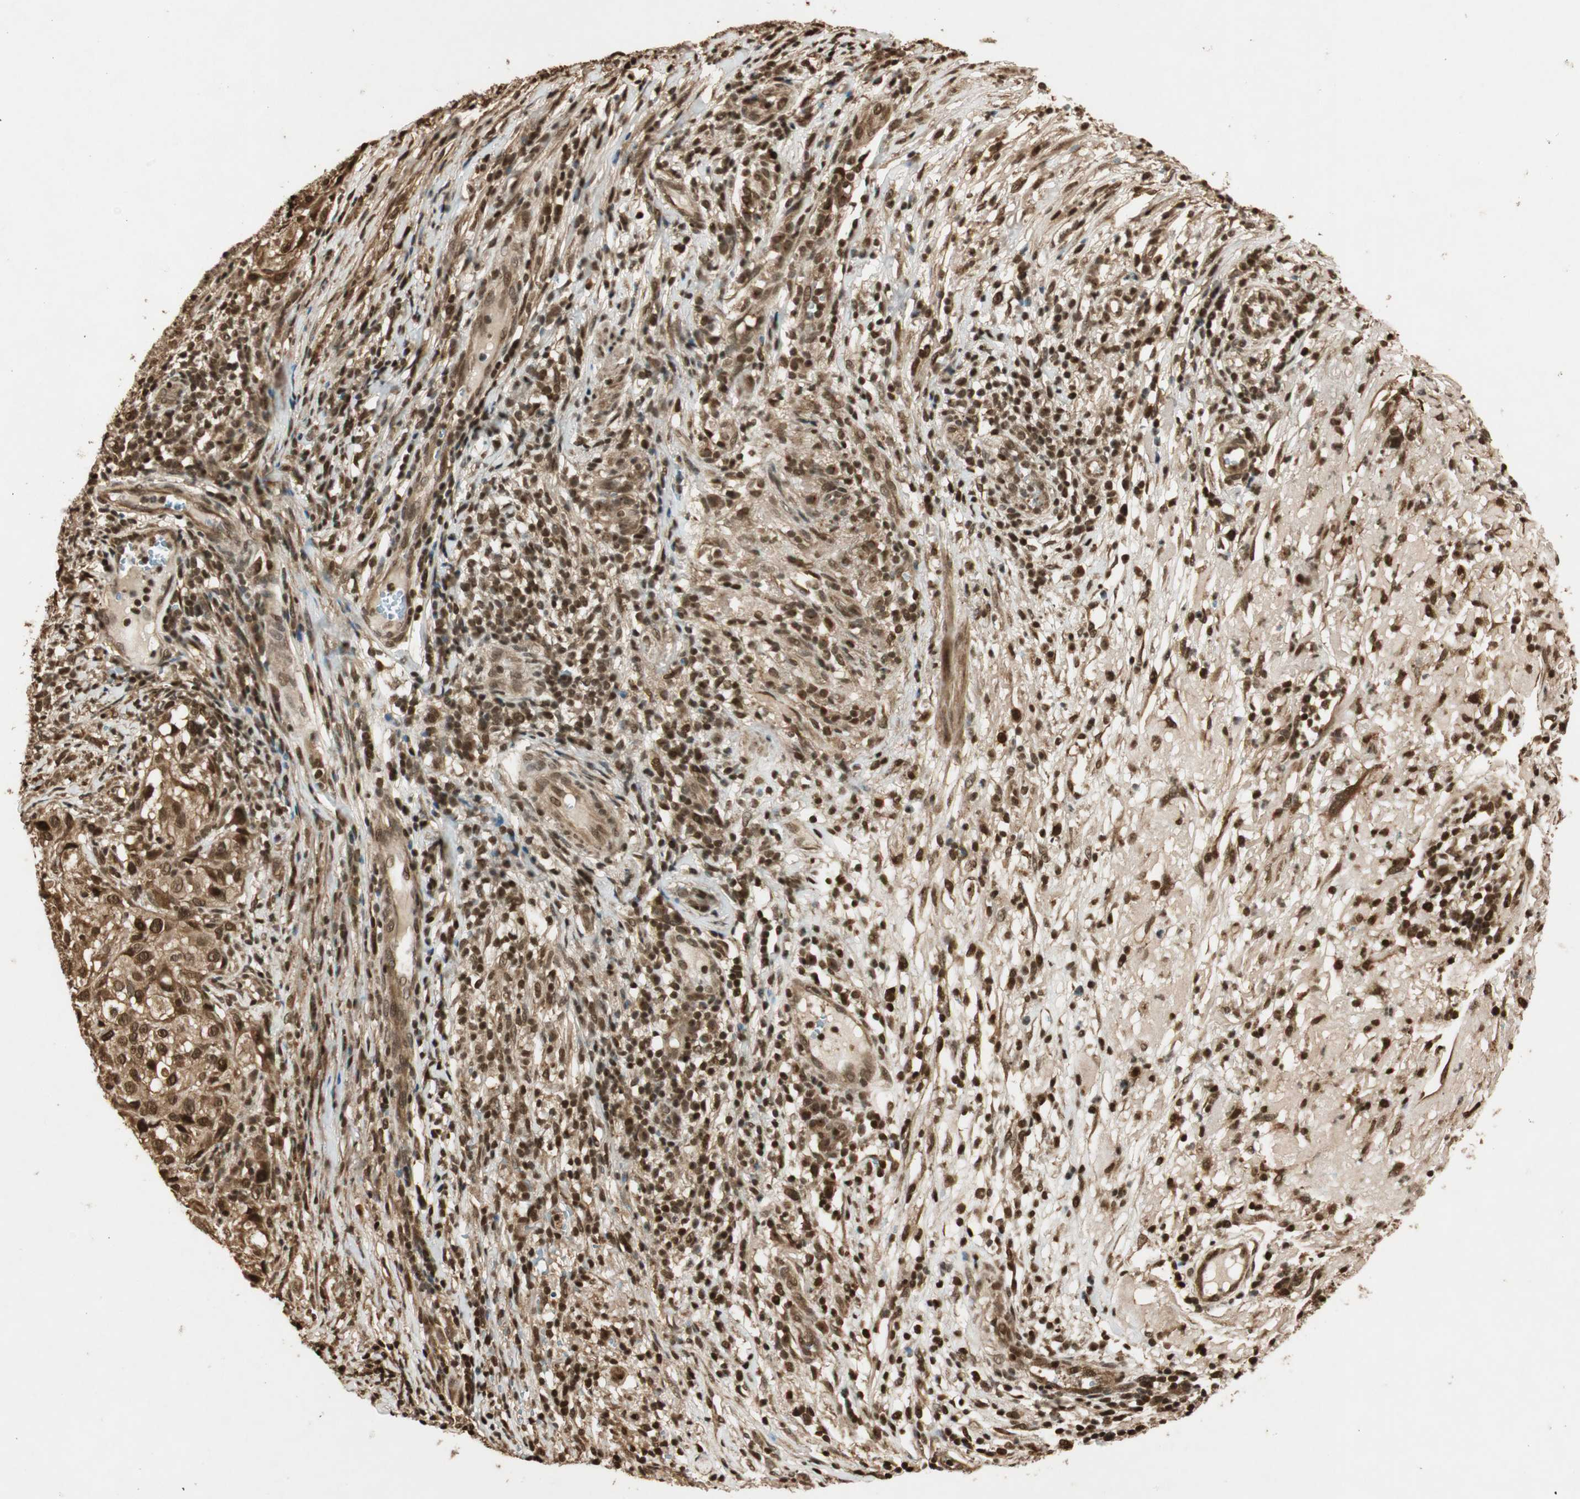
{"staining": {"intensity": "strong", "quantity": ">75%", "location": "cytoplasmic/membranous,nuclear"}, "tissue": "melanoma", "cell_type": "Tumor cells", "image_type": "cancer", "snomed": [{"axis": "morphology", "description": "Necrosis, NOS"}, {"axis": "morphology", "description": "Malignant melanoma, NOS"}, {"axis": "topography", "description": "Skin"}], "caption": "Human melanoma stained with a brown dye demonstrates strong cytoplasmic/membranous and nuclear positive expression in about >75% of tumor cells.", "gene": "RPA3", "patient": {"sex": "female", "age": 87}}